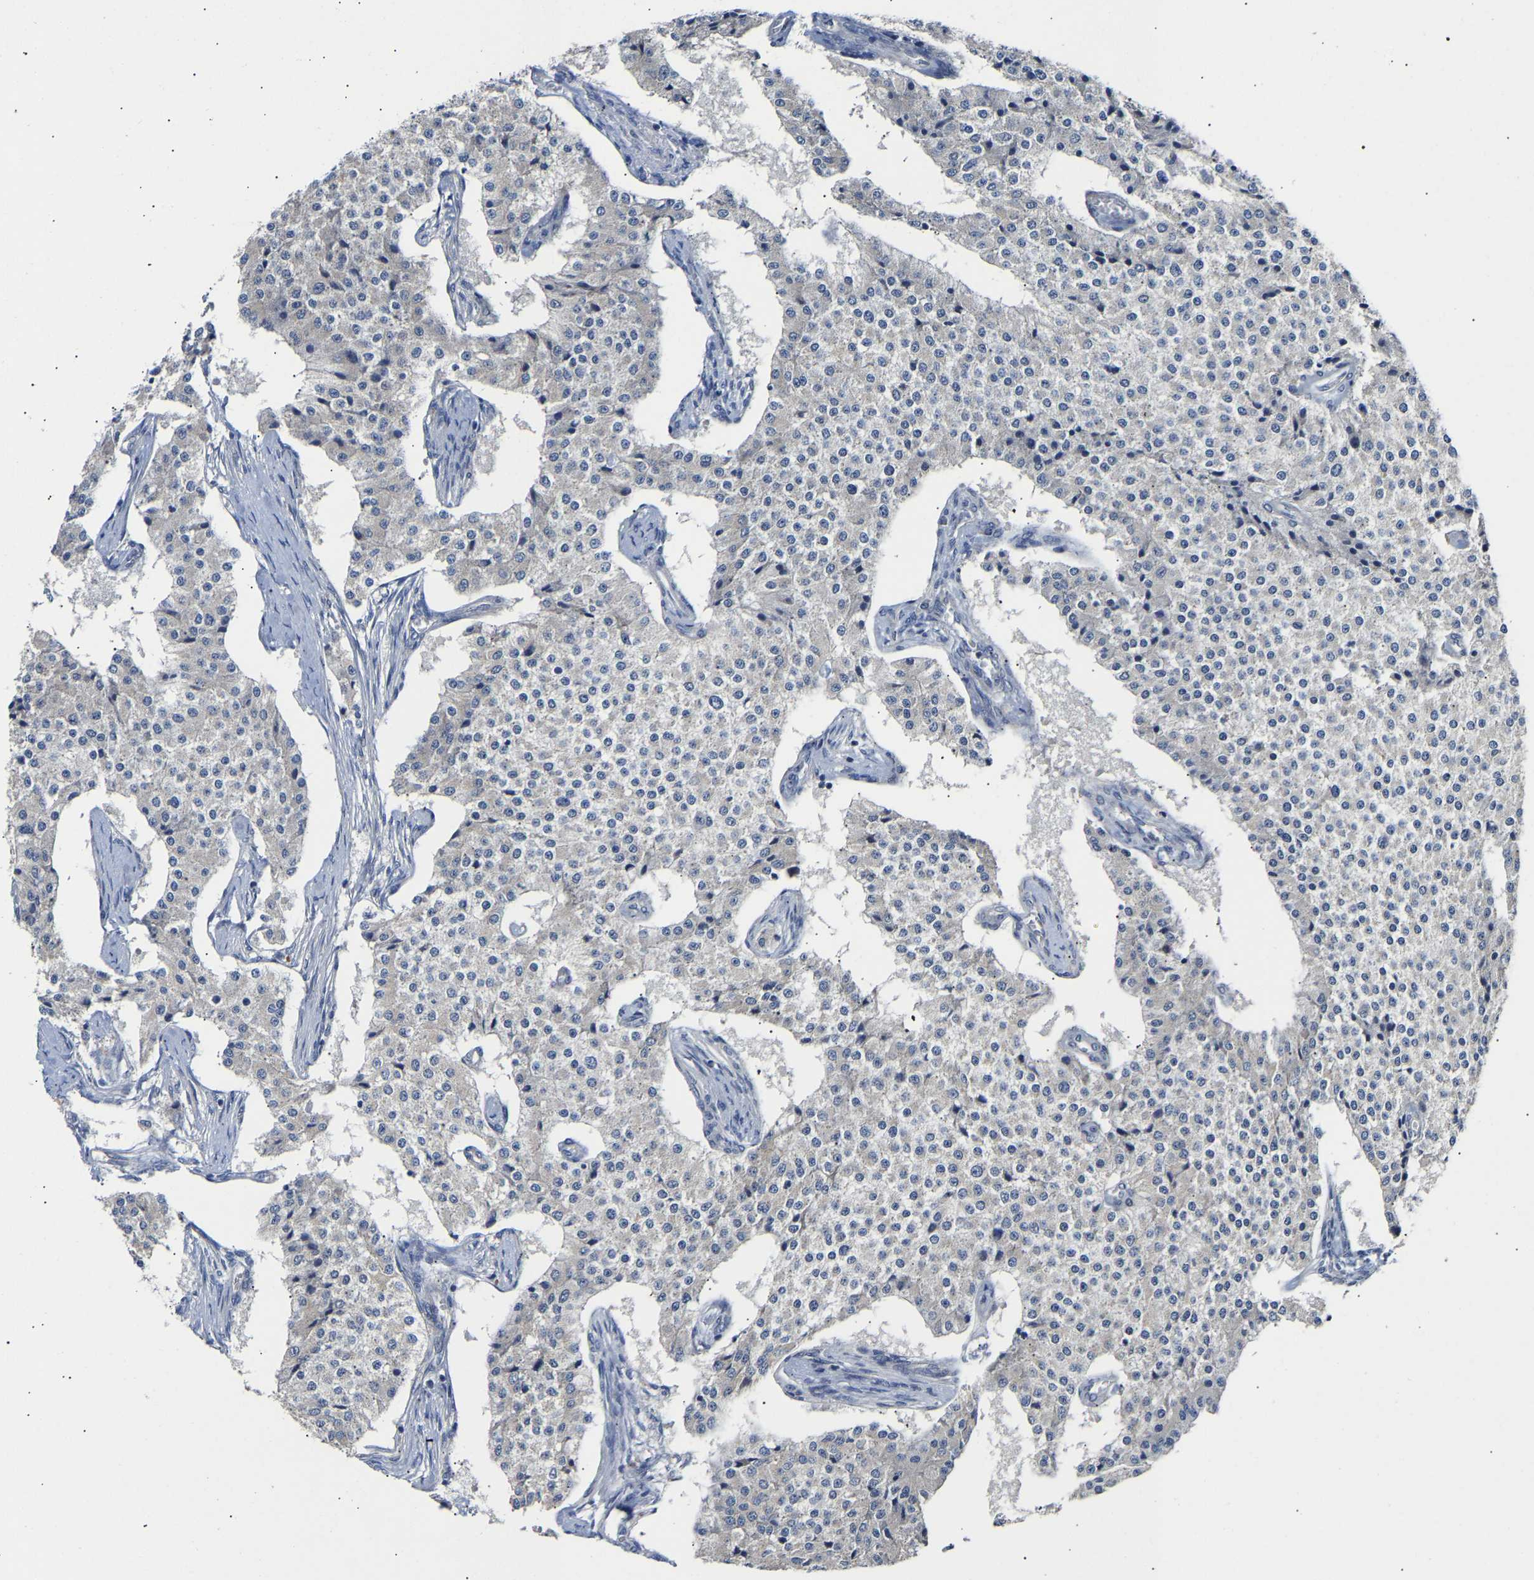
{"staining": {"intensity": "negative", "quantity": "none", "location": "none"}, "tissue": "carcinoid", "cell_type": "Tumor cells", "image_type": "cancer", "snomed": [{"axis": "morphology", "description": "Carcinoid, malignant, NOS"}, {"axis": "topography", "description": "Colon"}], "caption": "Immunohistochemical staining of human carcinoid exhibits no significant expression in tumor cells. (DAB (3,3'-diaminobenzidine) immunohistochemistry (IHC) with hematoxylin counter stain).", "gene": "KASH5", "patient": {"sex": "female", "age": 52}}